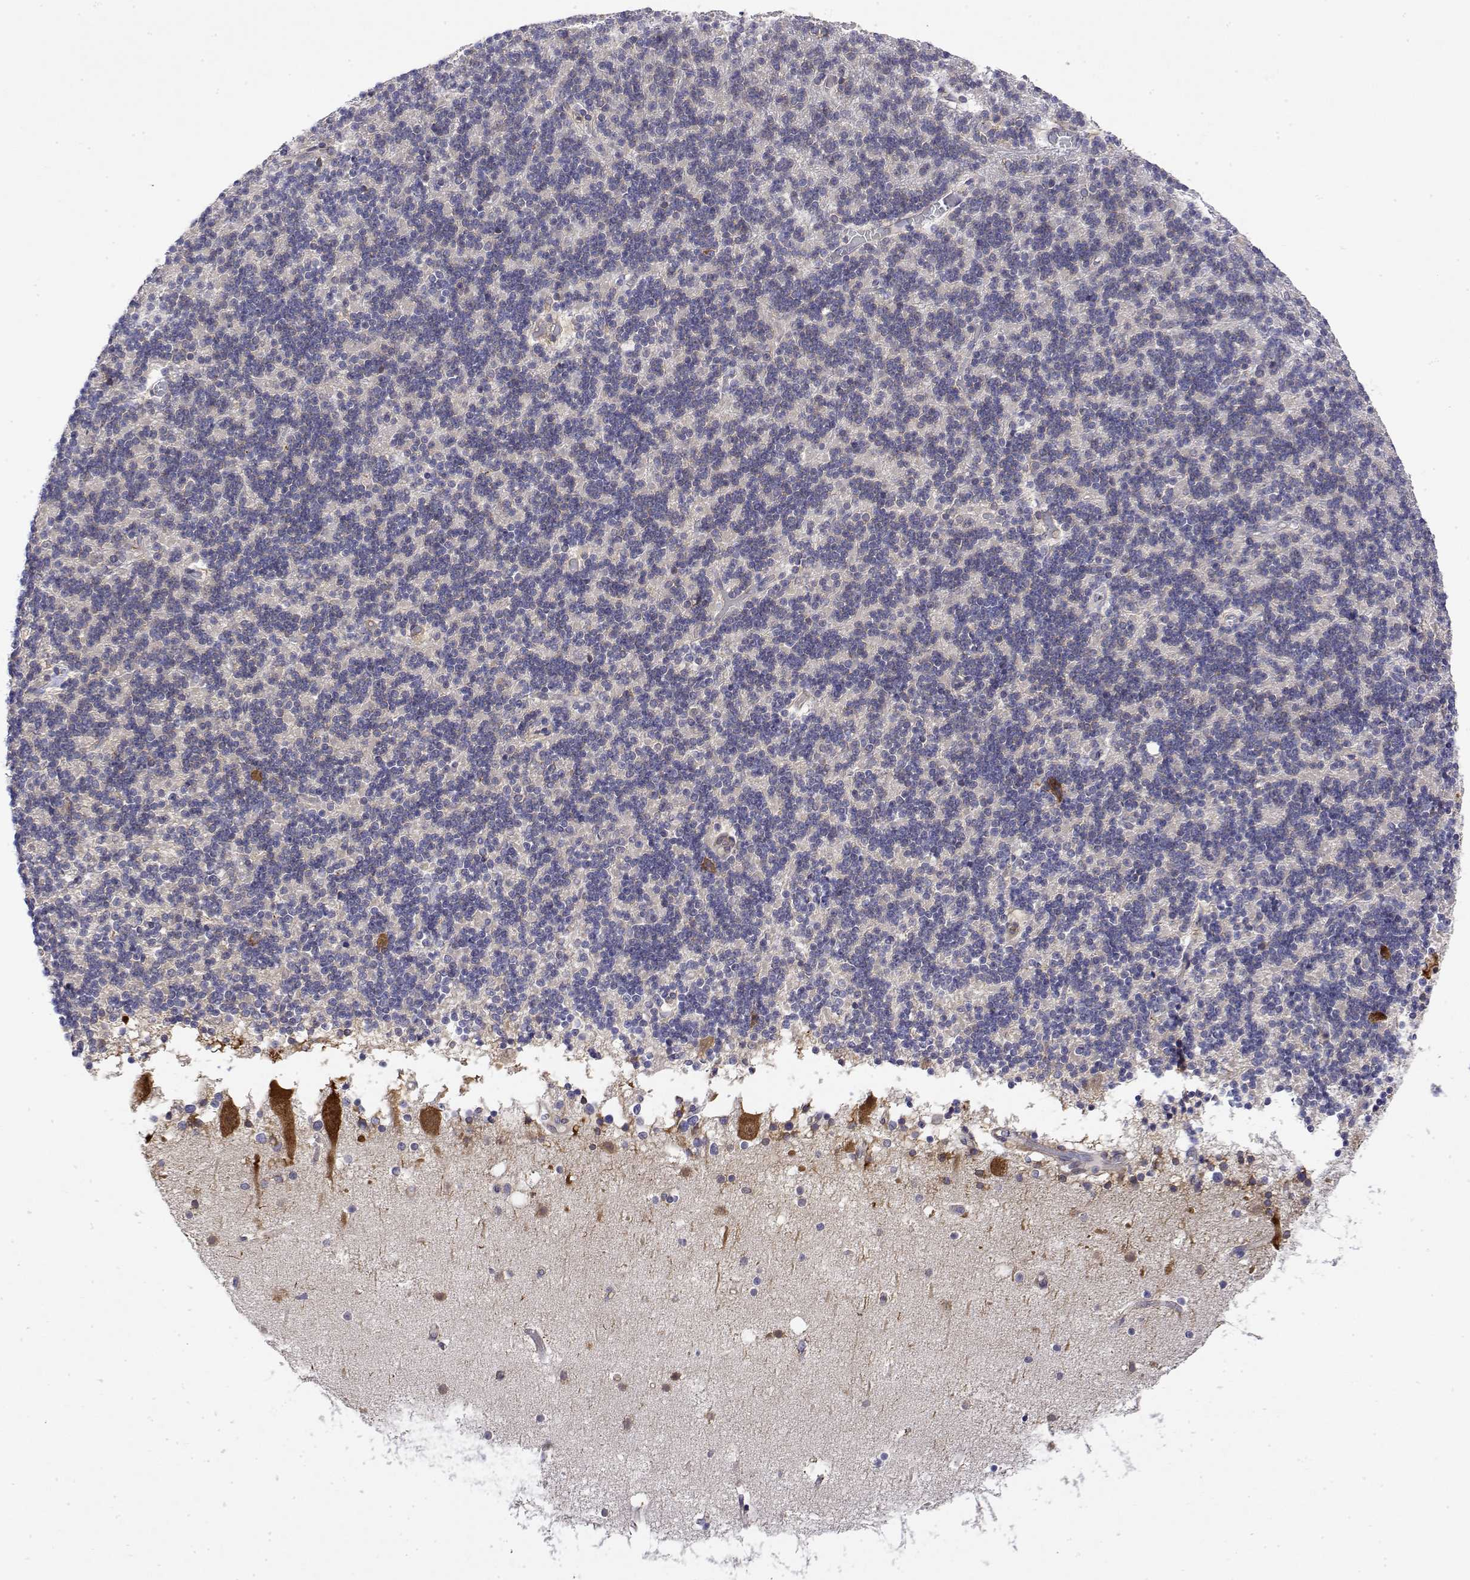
{"staining": {"intensity": "negative", "quantity": "none", "location": "none"}, "tissue": "cerebellum", "cell_type": "Cells in granular layer", "image_type": "normal", "snomed": [{"axis": "morphology", "description": "Normal tissue, NOS"}, {"axis": "topography", "description": "Cerebellum"}], "caption": "High magnification brightfield microscopy of benign cerebellum stained with DAB (3,3'-diaminobenzidine) (brown) and counterstained with hematoxylin (blue): cells in granular layer show no significant expression.", "gene": "EEF1G", "patient": {"sex": "male", "age": 70}}